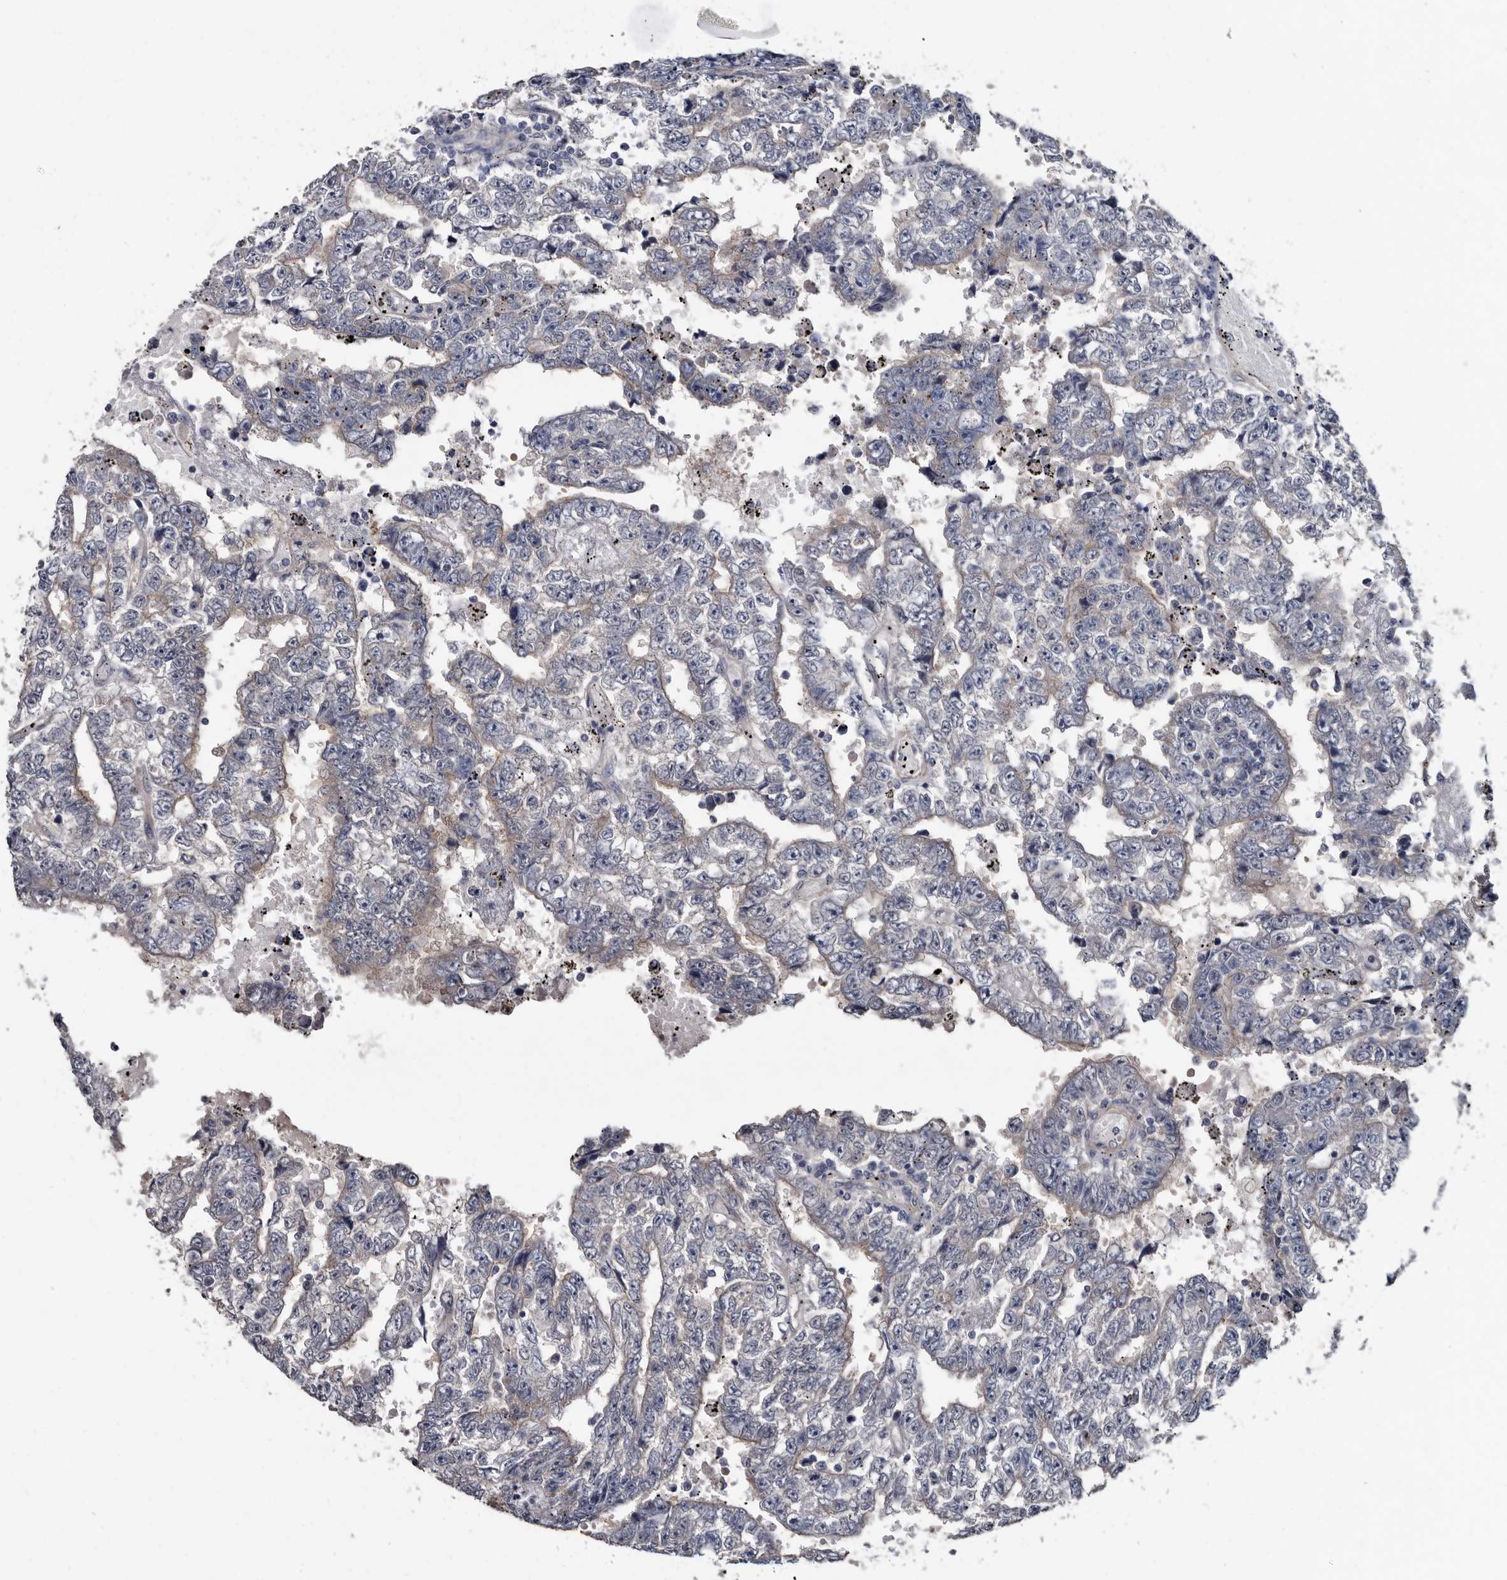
{"staining": {"intensity": "negative", "quantity": "none", "location": "none"}, "tissue": "testis cancer", "cell_type": "Tumor cells", "image_type": "cancer", "snomed": [{"axis": "morphology", "description": "Carcinoma, Embryonal, NOS"}, {"axis": "topography", "description": "Testis"}], "caption": "Micrograph shows no protein expression in tumor cells of testis cancer tissue.", "gene": "IARS1", "patient": {"sex": "male", "age": 25}}